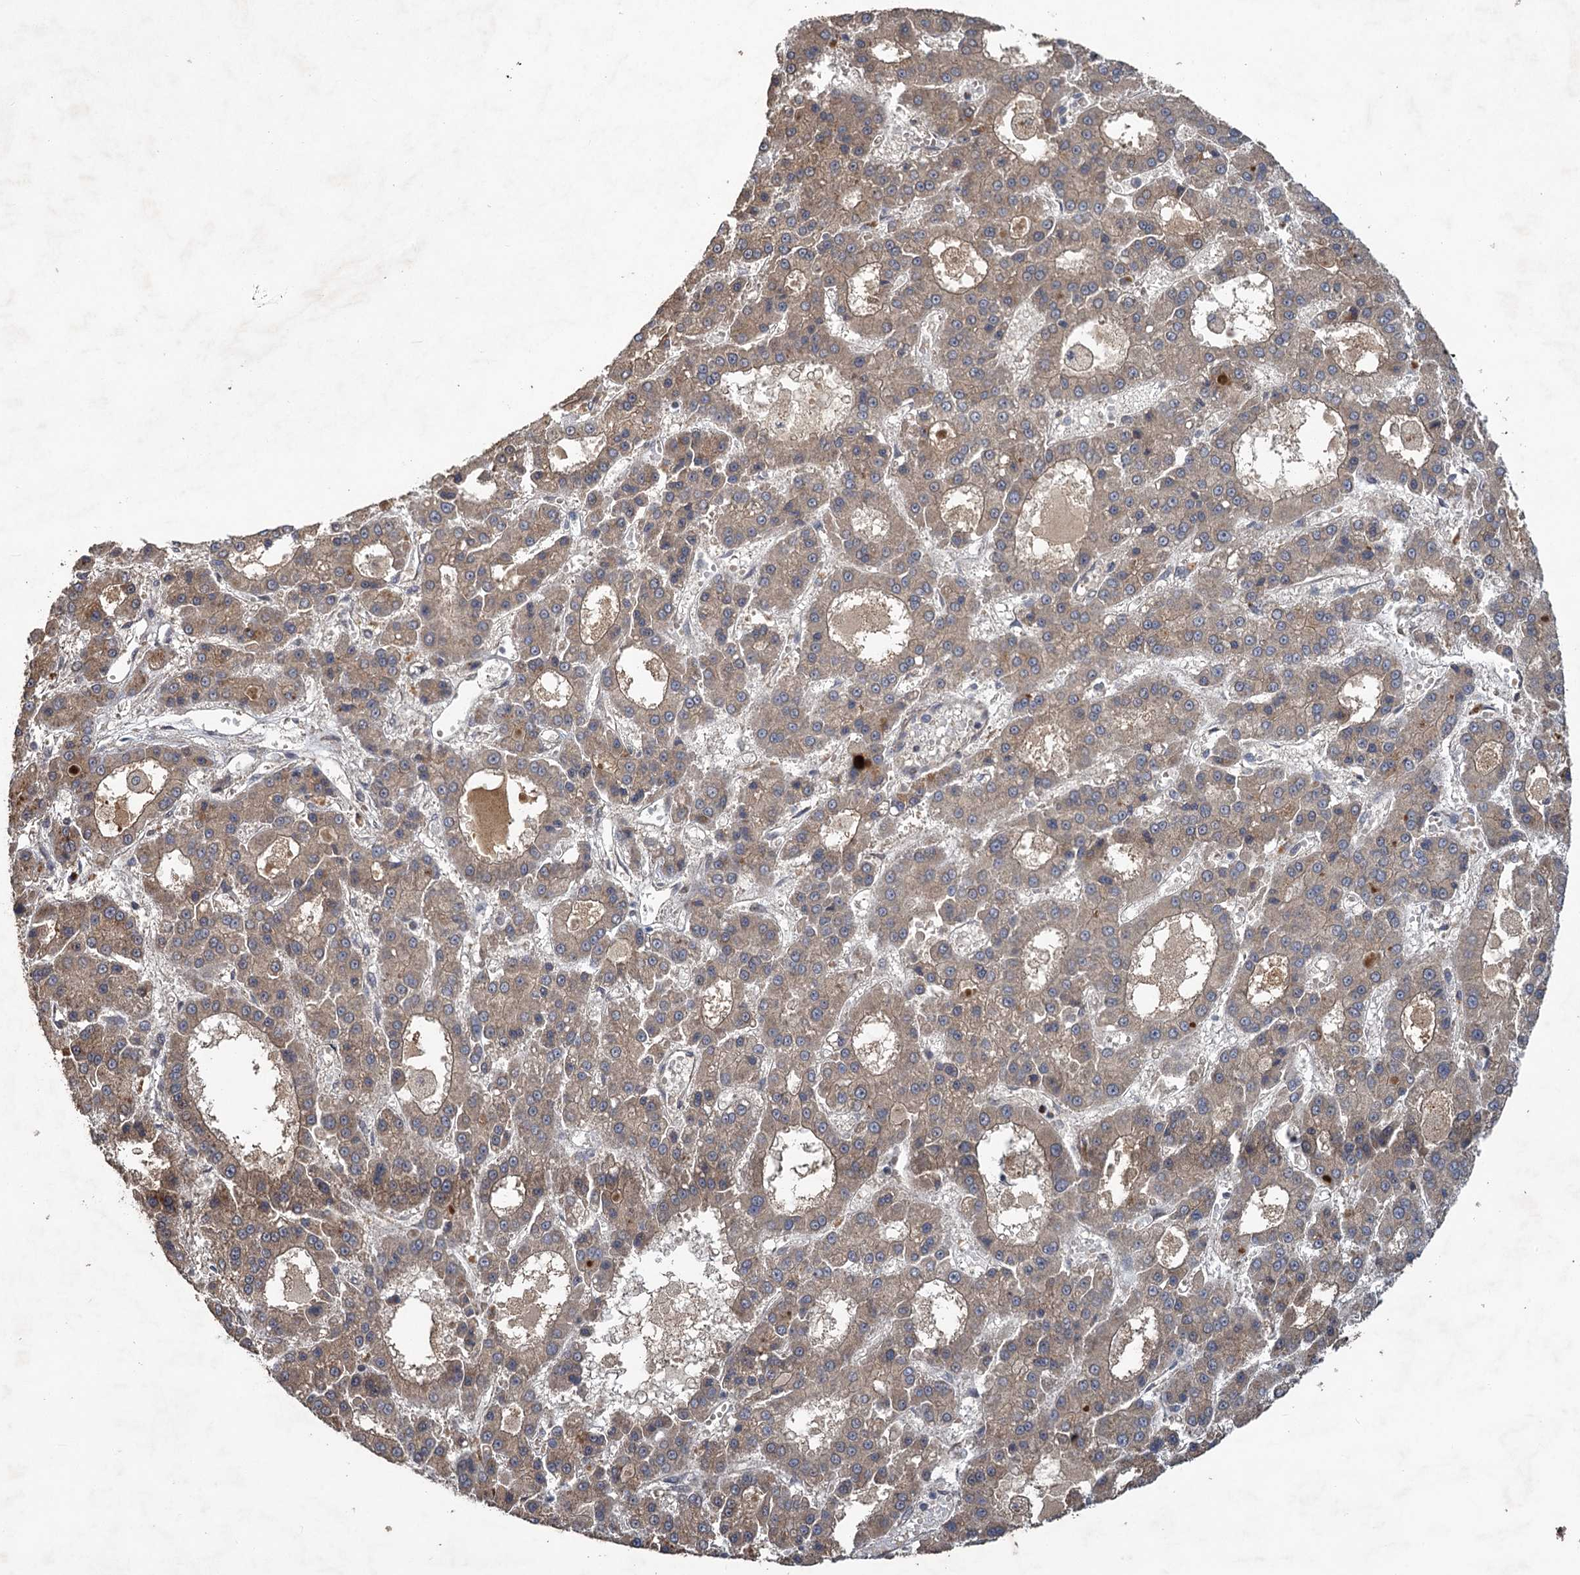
{"staining": {"intensity": "weak", "quantity": "25%-75%", "location": "cytoplasmic/membranous"}, "tissue": "liver cancer", "cell_type": "Tumor cells", "image_type": "cancer", "snomed": [{"axis": "morphology", "description": "Carcinoma, Hepatocellular, NOS"}, {"axis": "topography", "description": "Liver"}], "caption": "Hepatocellular carcinoma (liver) was stained to show a protein in brown. There is low levels of weak cytoplasmic/membranous staining in about 25%-75% of tumor cells. Using DAB (brown) and hematoxylin (blue) stains, captured at high magnification using brightfield microscopy.", "gene": "NUDT22", "patient": {"sex": "male", "age": 70}}